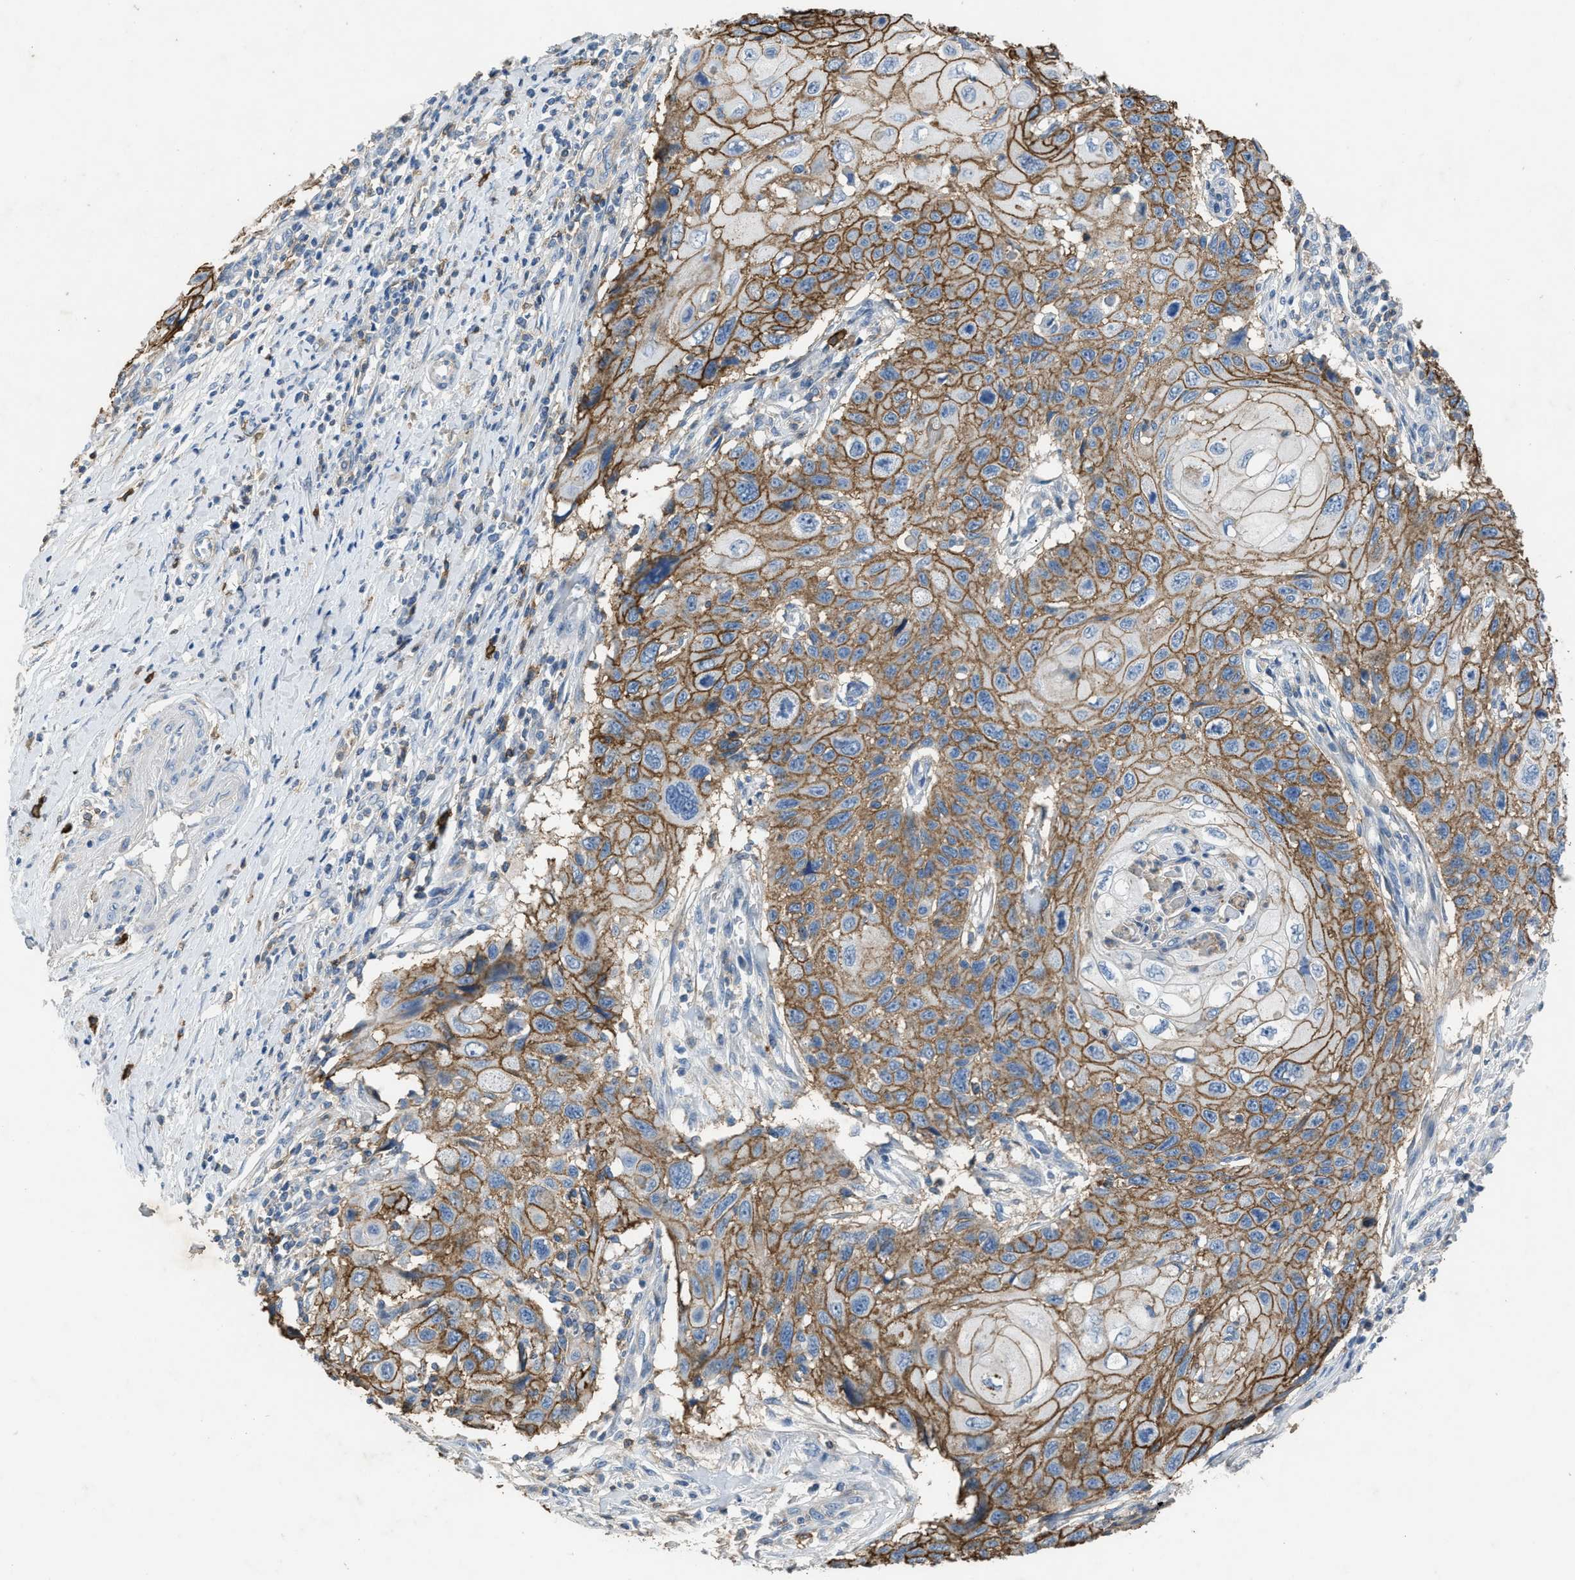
{"staining": {"intensity": "moderate", "quantity": ">75%", "location": "cytoplasmic/membranous"}, "tissue": "cervical cancer", "cell_type": "Tumor cells", "image_type": "cancer", "snomed": [{"axis": "morphology", "description": "Squamous cell carcinoma, NOS"}, {"axis": "topography", "description": "Cervix"}], "caption": "Protein staining of cervical squamous cell carcinoma tissue reveals moderate cytoplasmic/membranous positivity in about >75% of tumor cells.", "gene": "OR51E1", "patient": {"sex": "female", "age": 70}}